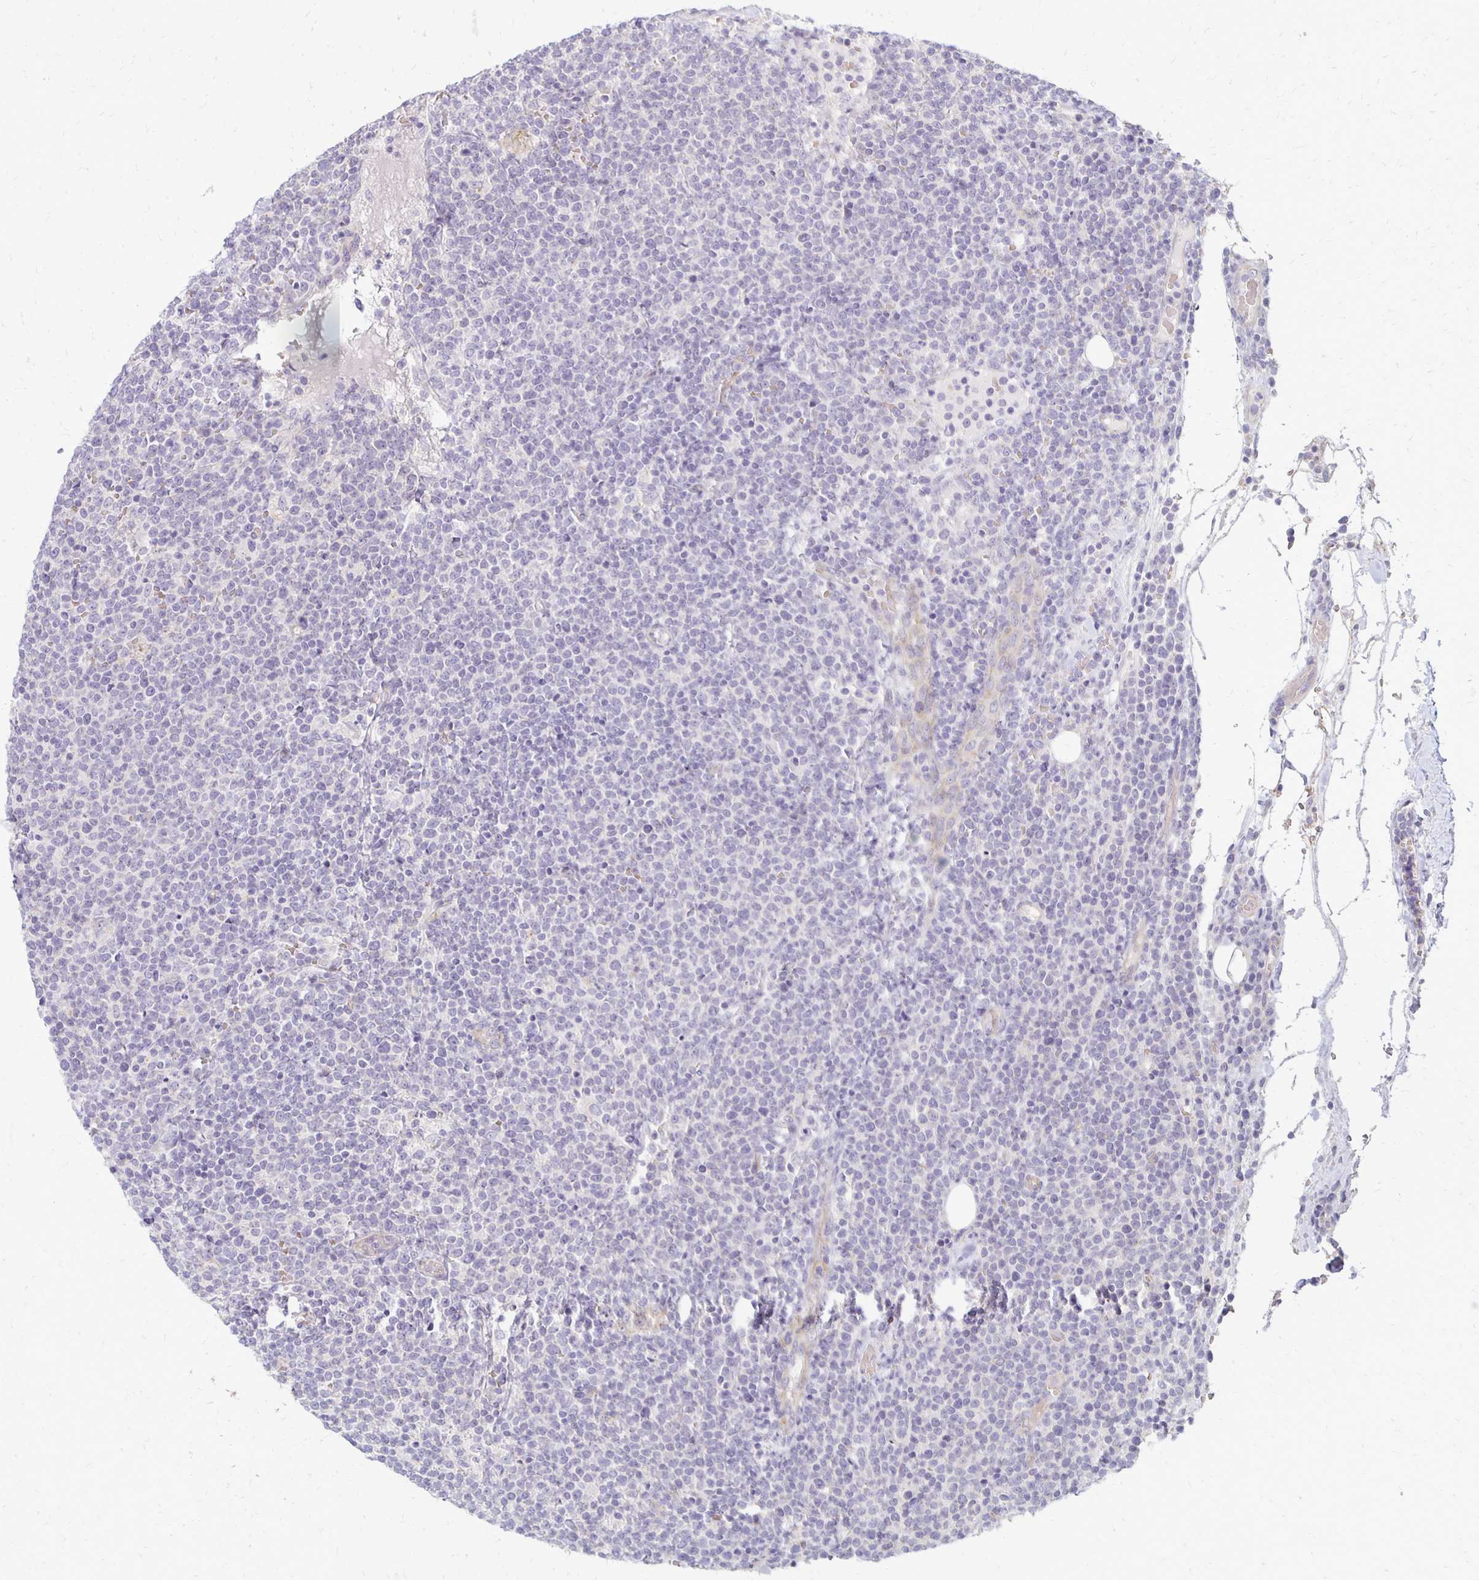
{"staining": {"intensity": "negative", "quantity": "none", "location": "none"}, "tissue": "lymphoma", "cell_type": "Tumor cells", "image_type": "cancer", "snomed": [{"axis": "morphology", "description": "Malignant lymphoma, non-Hodgkin's type, High grade"}, {"axis": "topography", "description": "Lymph node"}], "caption": "High power microscopy image of an IHC micrograph of malignant lymphoma, non-Hodgkin's type (high-grade), revealing no significant positivity in tumor cells.", "gene": "KATNBL1", "patient": {"sex": "male", "age": 61}}